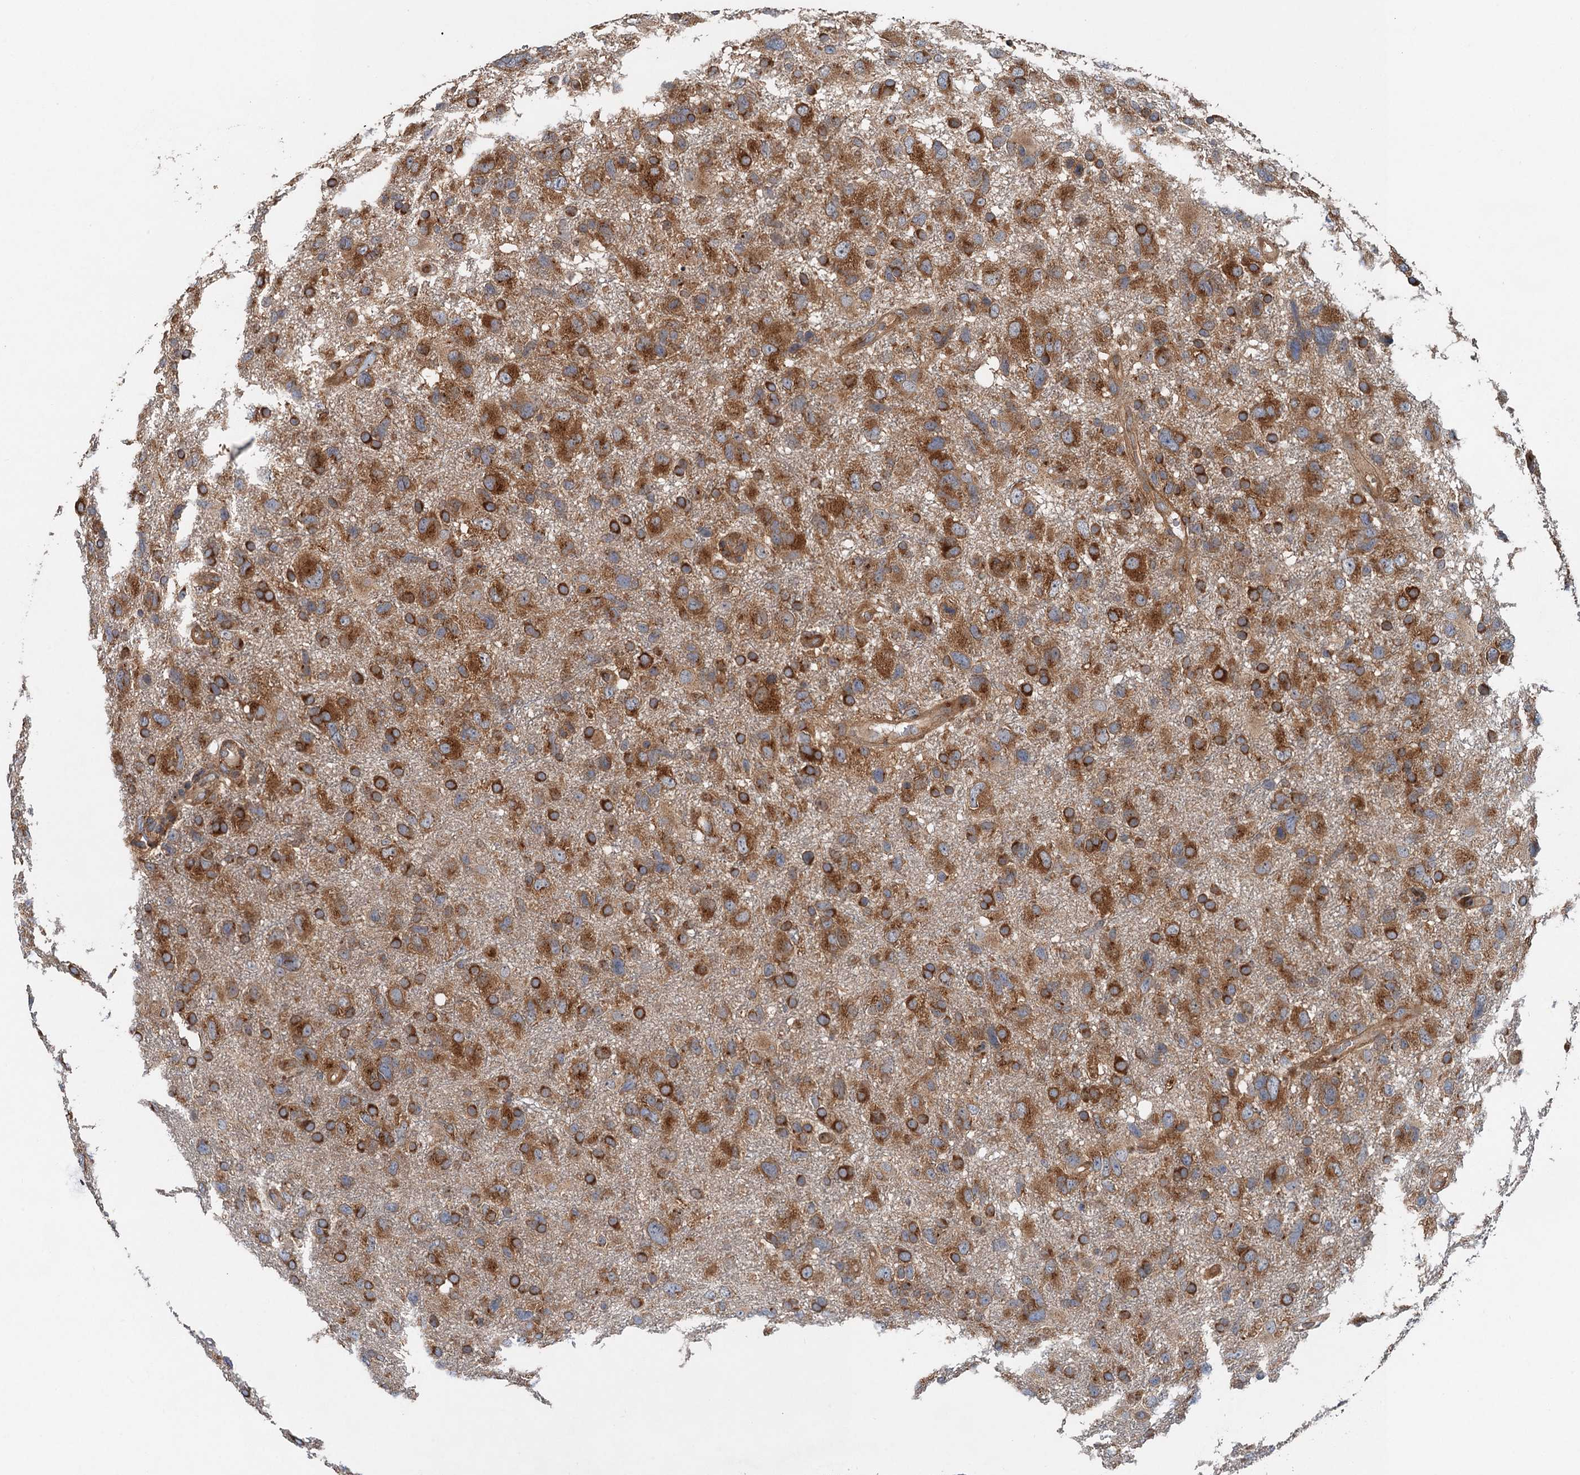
{"staining": {"intensity": "strong", "quantity": ">75%", "location": "cytoplasmic/membranous"}, "tissue": "glioma", "cell_type": "Tumor cells", "image_type": "cancer", "snomed": [{"axis": "morphology", "description": "Glioma, malignant, High grade"}, {"axis": "topography", "description": "Brain"}], "caption": "Immunohistochemical staining of malignant high-grade glioma displays high levels of strong cytoplasmic/membranous protein expression in about >75% of tumor cells.", "gene": "COG3", "patient": {"sex": "male", "age": 61}}